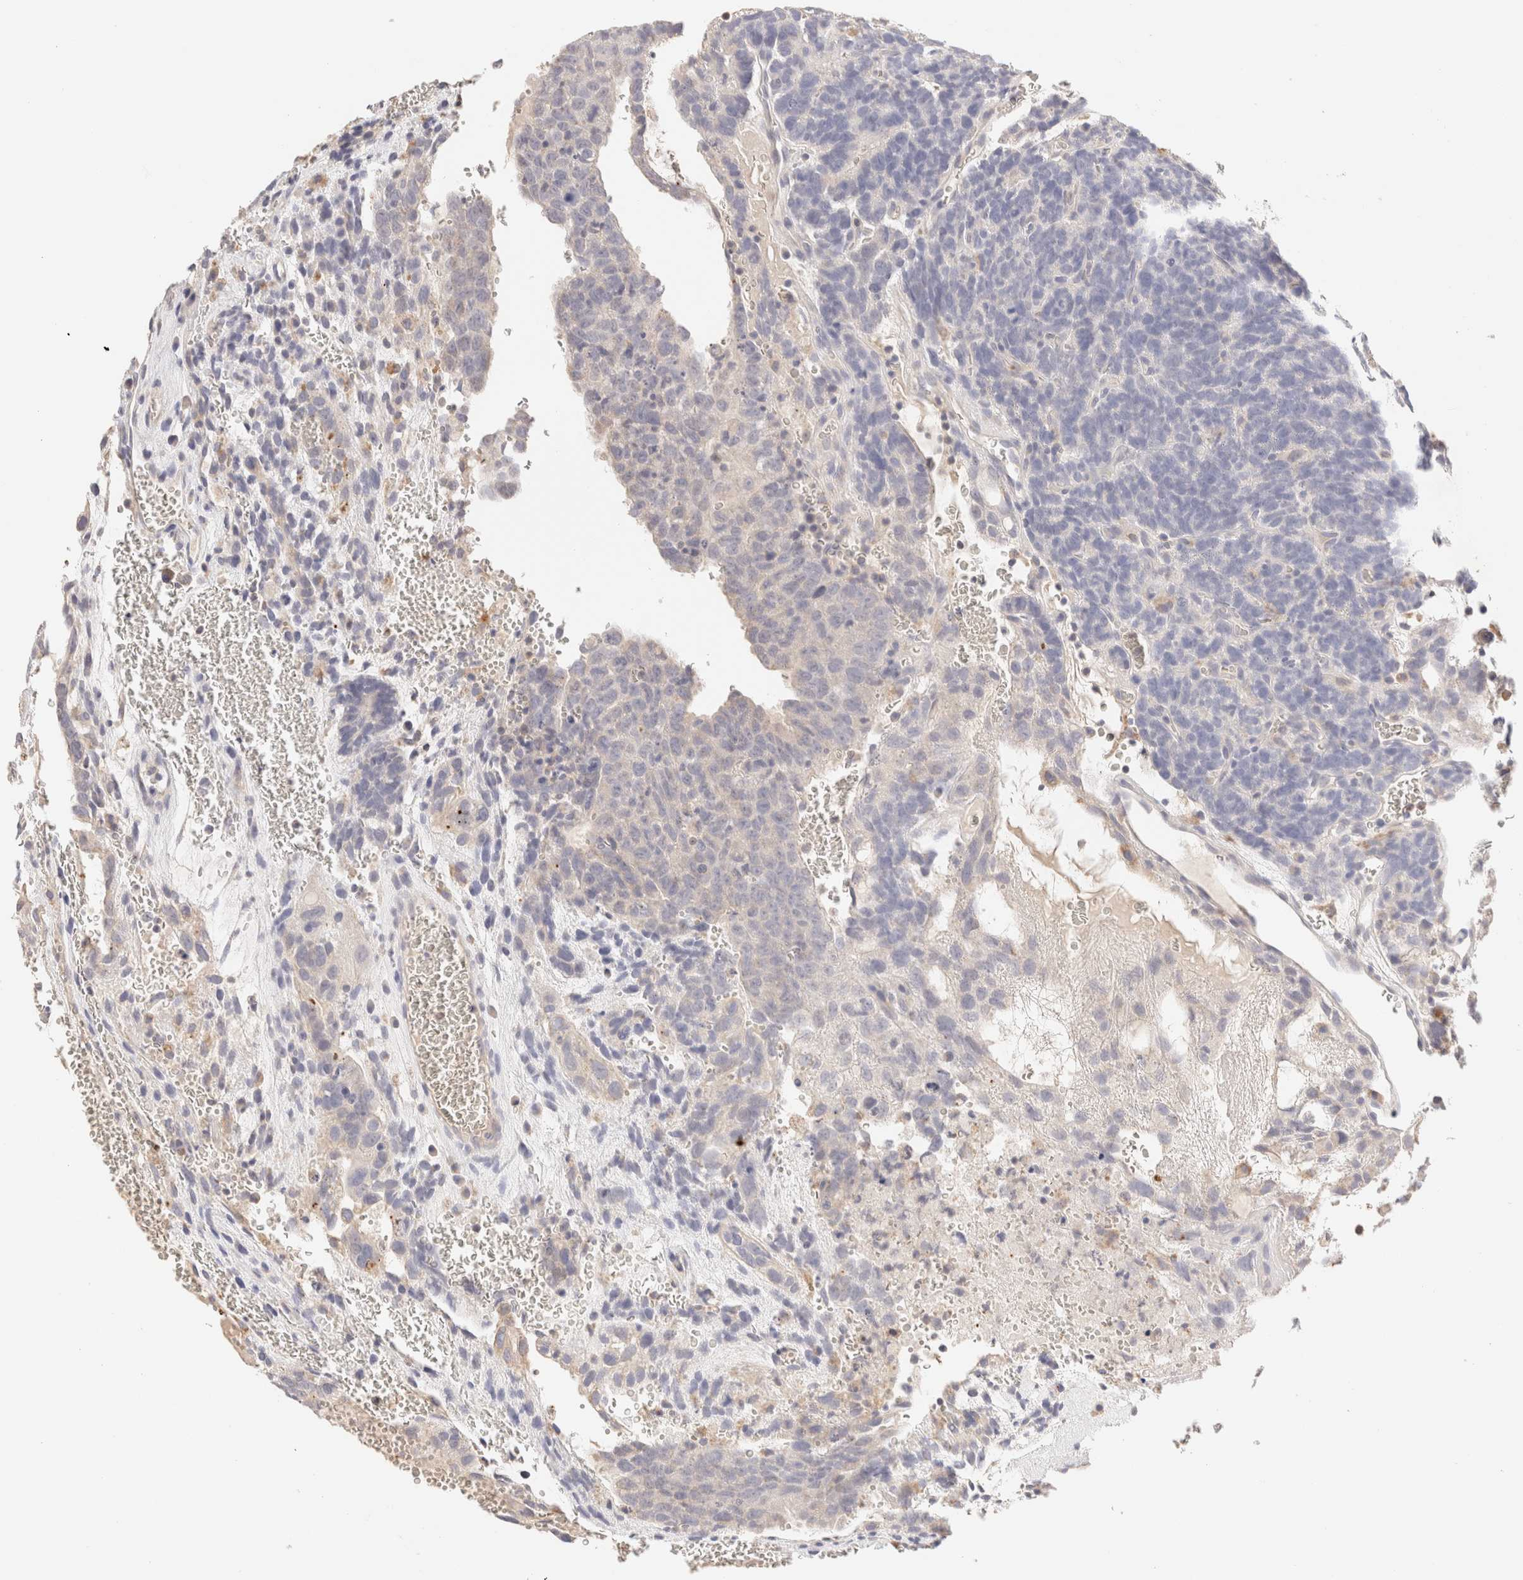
{"staining": {"intensity": "weak", "quantity": "<25%", "location": "cytoplasmic/membranous"}, "tissue": "testis cancer", "cell_type": "Tumor cells", "image_type": "cancer", "snomed": [{"axis": "morphology", "description": "Seminoma, NOS"}, {"axis": "morphology", "description": "Carcinoma, Embryonal, NOS"}, {"axis": "topography", "description": "Testis"}], "caption": "The micrograph displays no staining of tumor cells in embryonal carcinoma (testis). (IHC, brightfield microscopy, high magnification).", "gene": "SCGB2A2", "patient": {"sex": "male", "age": 52}}